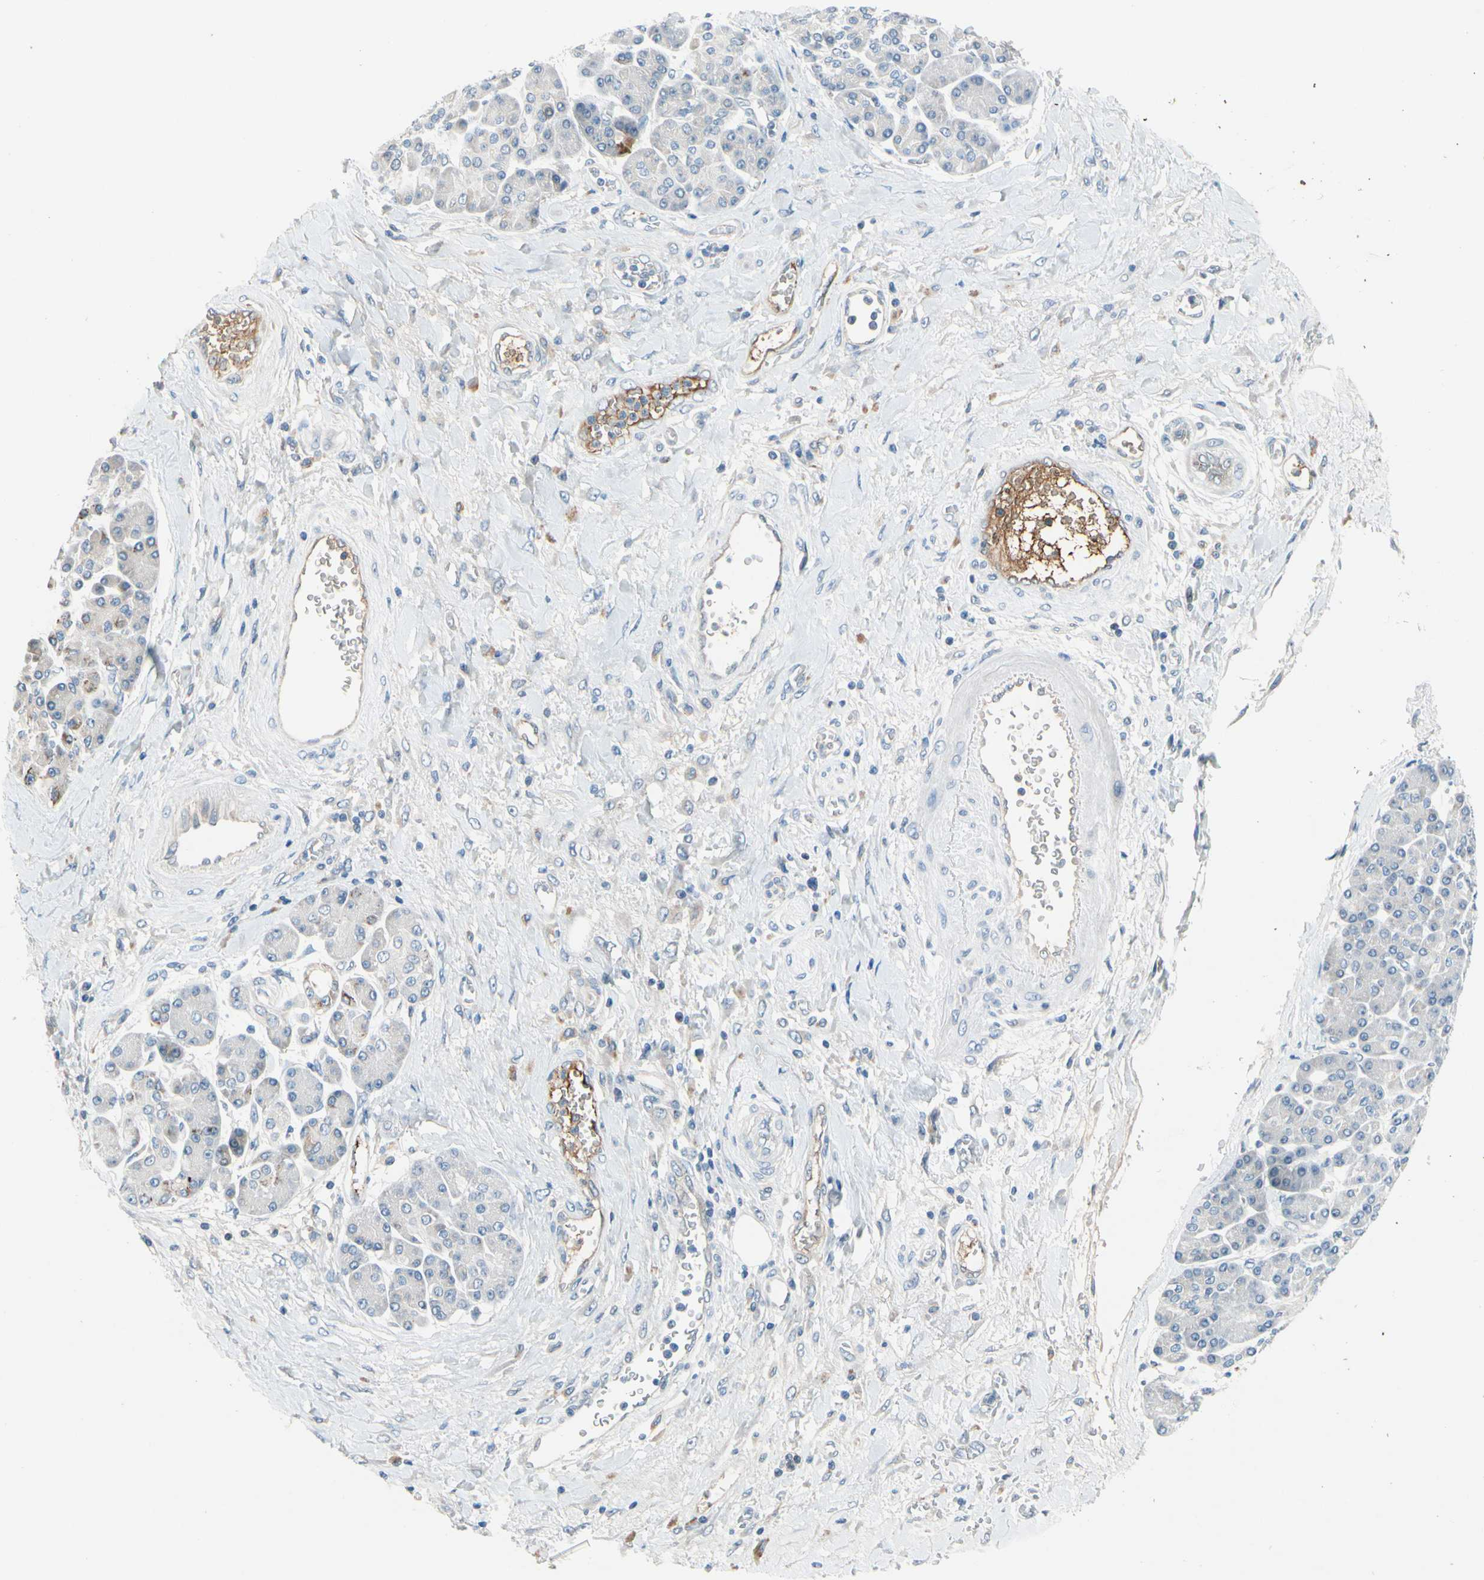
{"staining": {"intensity": "negative", "quantity": "none", "location": "none"}, "tissue": "pancreatic cancer", "cell_type": "Tumor cells", "image_type": "cancer", "snomed": [{"axis": "morphology", "description": "Adenocarcinoma, NOS"}, {"axis": "topography", "description": "Pancreas"}], "caption": "Histopathology image shows no protein expression in tumor cells of adenocarcinoma (pancreatic) tissue.", "gene": "CNDP1", "patient": {"sex": "female", "age": 70}}